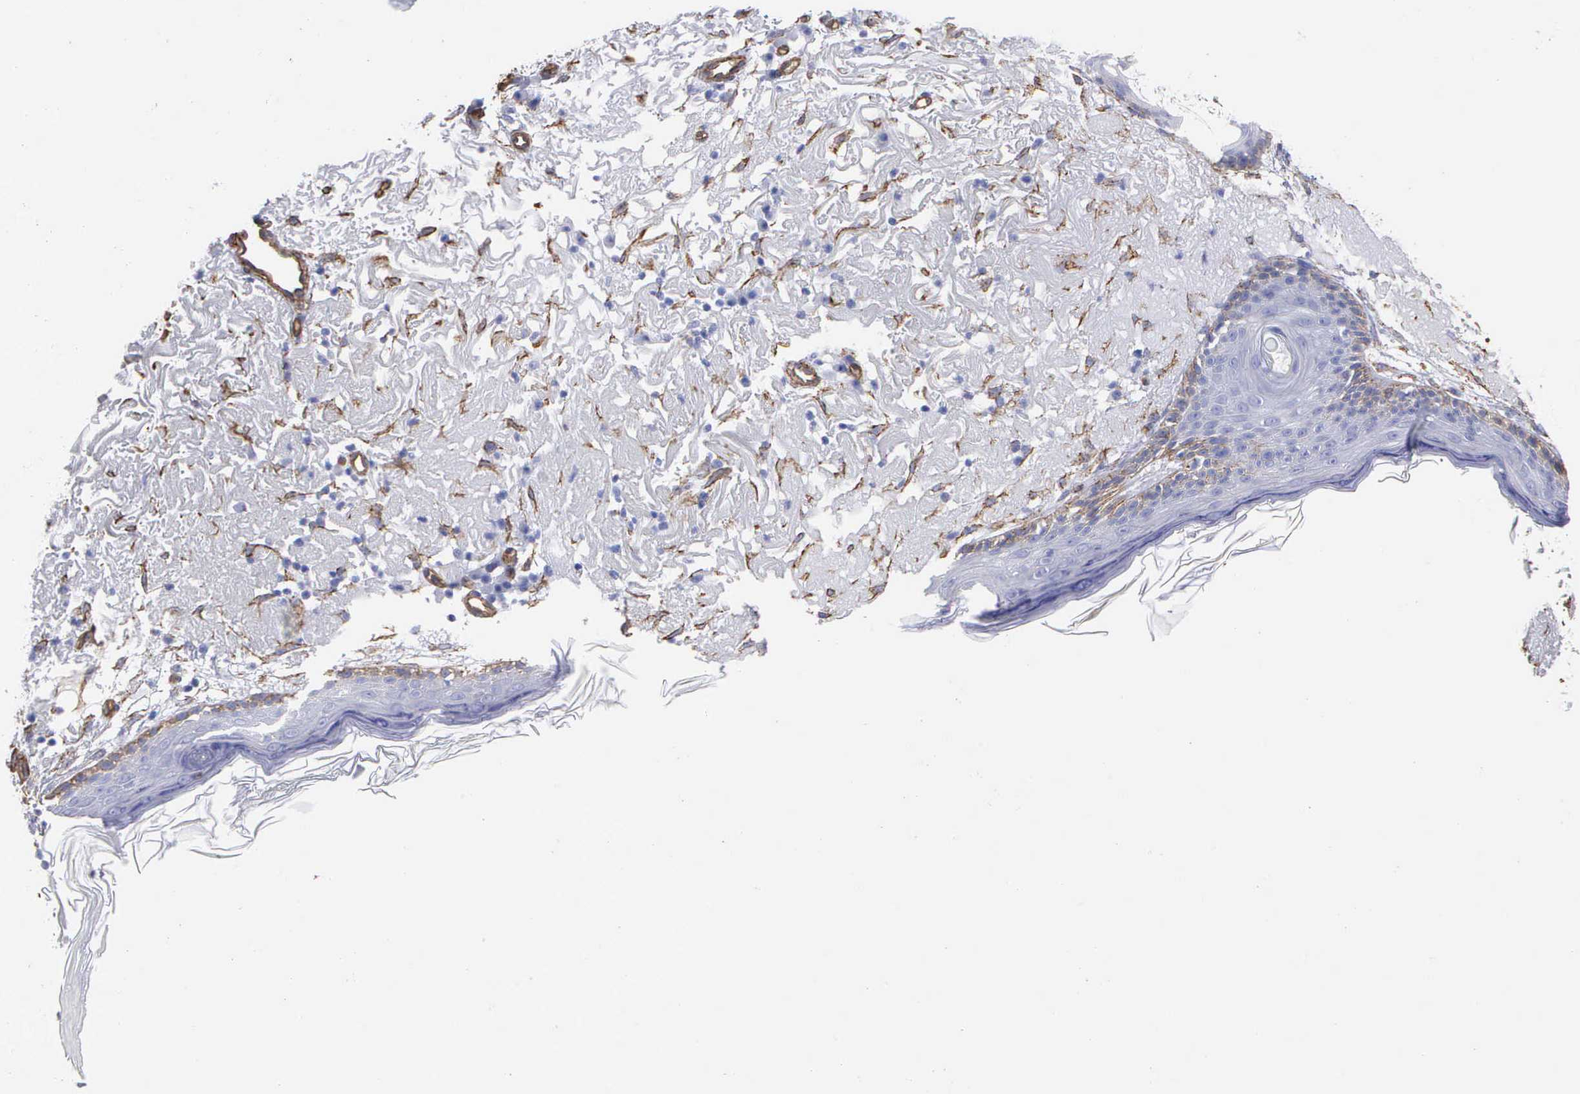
{"staining": {"intensity": "moderate", "quantity": ">75%", "location": "cytoplasmic/membranous"}, "tissue": "skin", "cell_type": "Fibroblasts", "image_type": "normal", "snomed": [{"axis": "morphology", "description": "Normal tissue, NOS"}, {"axis": "topography", "description": "Skin"}], "caption": "Immunohistochemistry histopathology image of benign human skin stained for a protein (brown), which exhibits medium levels of moderate cytoplasmic/membranous positivity in about >75% of fibroblasts.", "gene": "MAGEB10", "patient": {"sex": "female", "age": 90}}